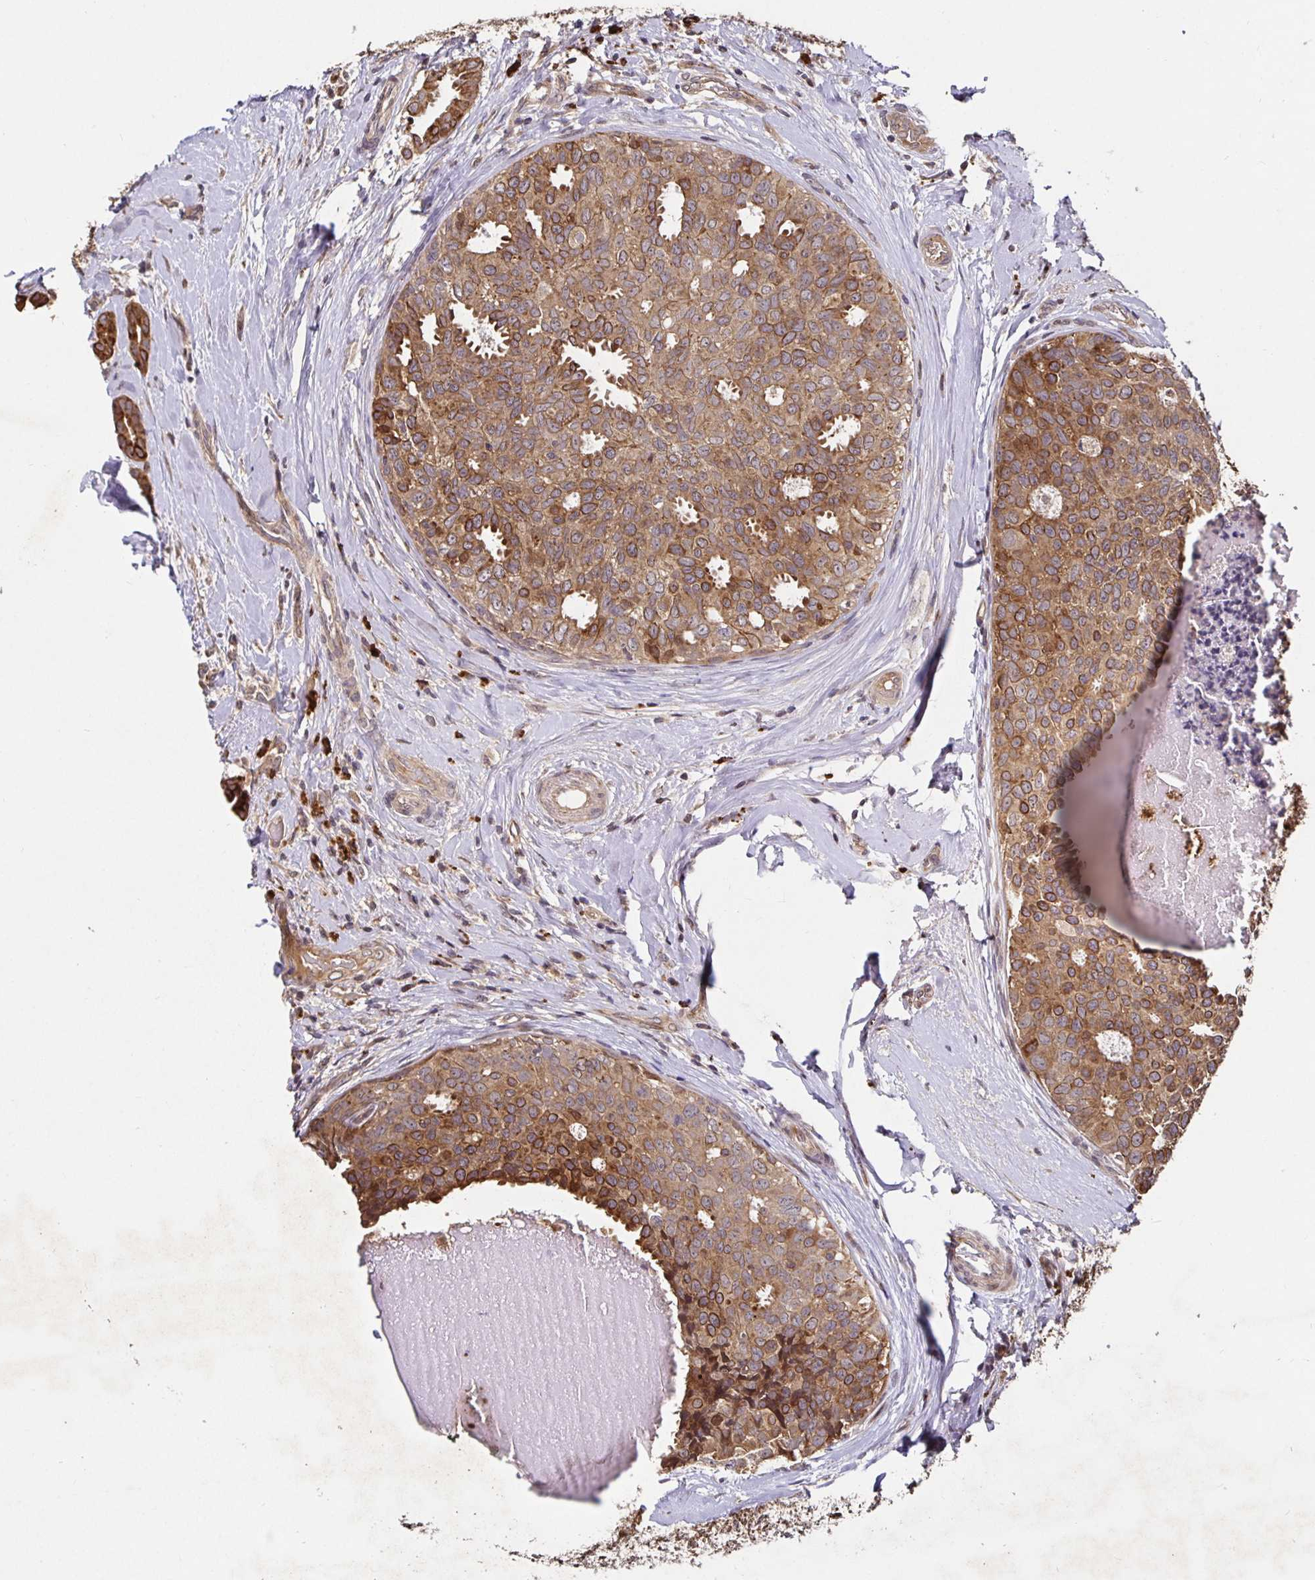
{"staining": {"intensity": "moderate", "quantity": ">75%", "location": "cytoplasmic/membranous"}, "tissue": "breast cancer", "cell_type": "Tumor cells", "image_type": "cancer", "snomed": [{"axis": "morphology", "description": "Duct carcinoma"}, {"axis": "topography", "description": "Breast"}], "caption": "Human breast cancer (infiltrating ductal carcinoma) stained with a brown dye displays moderate cytoplasmic/membranous positive staining in approximately >75% of tumor cells.", "gene": "SMYD3", "patient": {"sex": "female", "age": 45}}